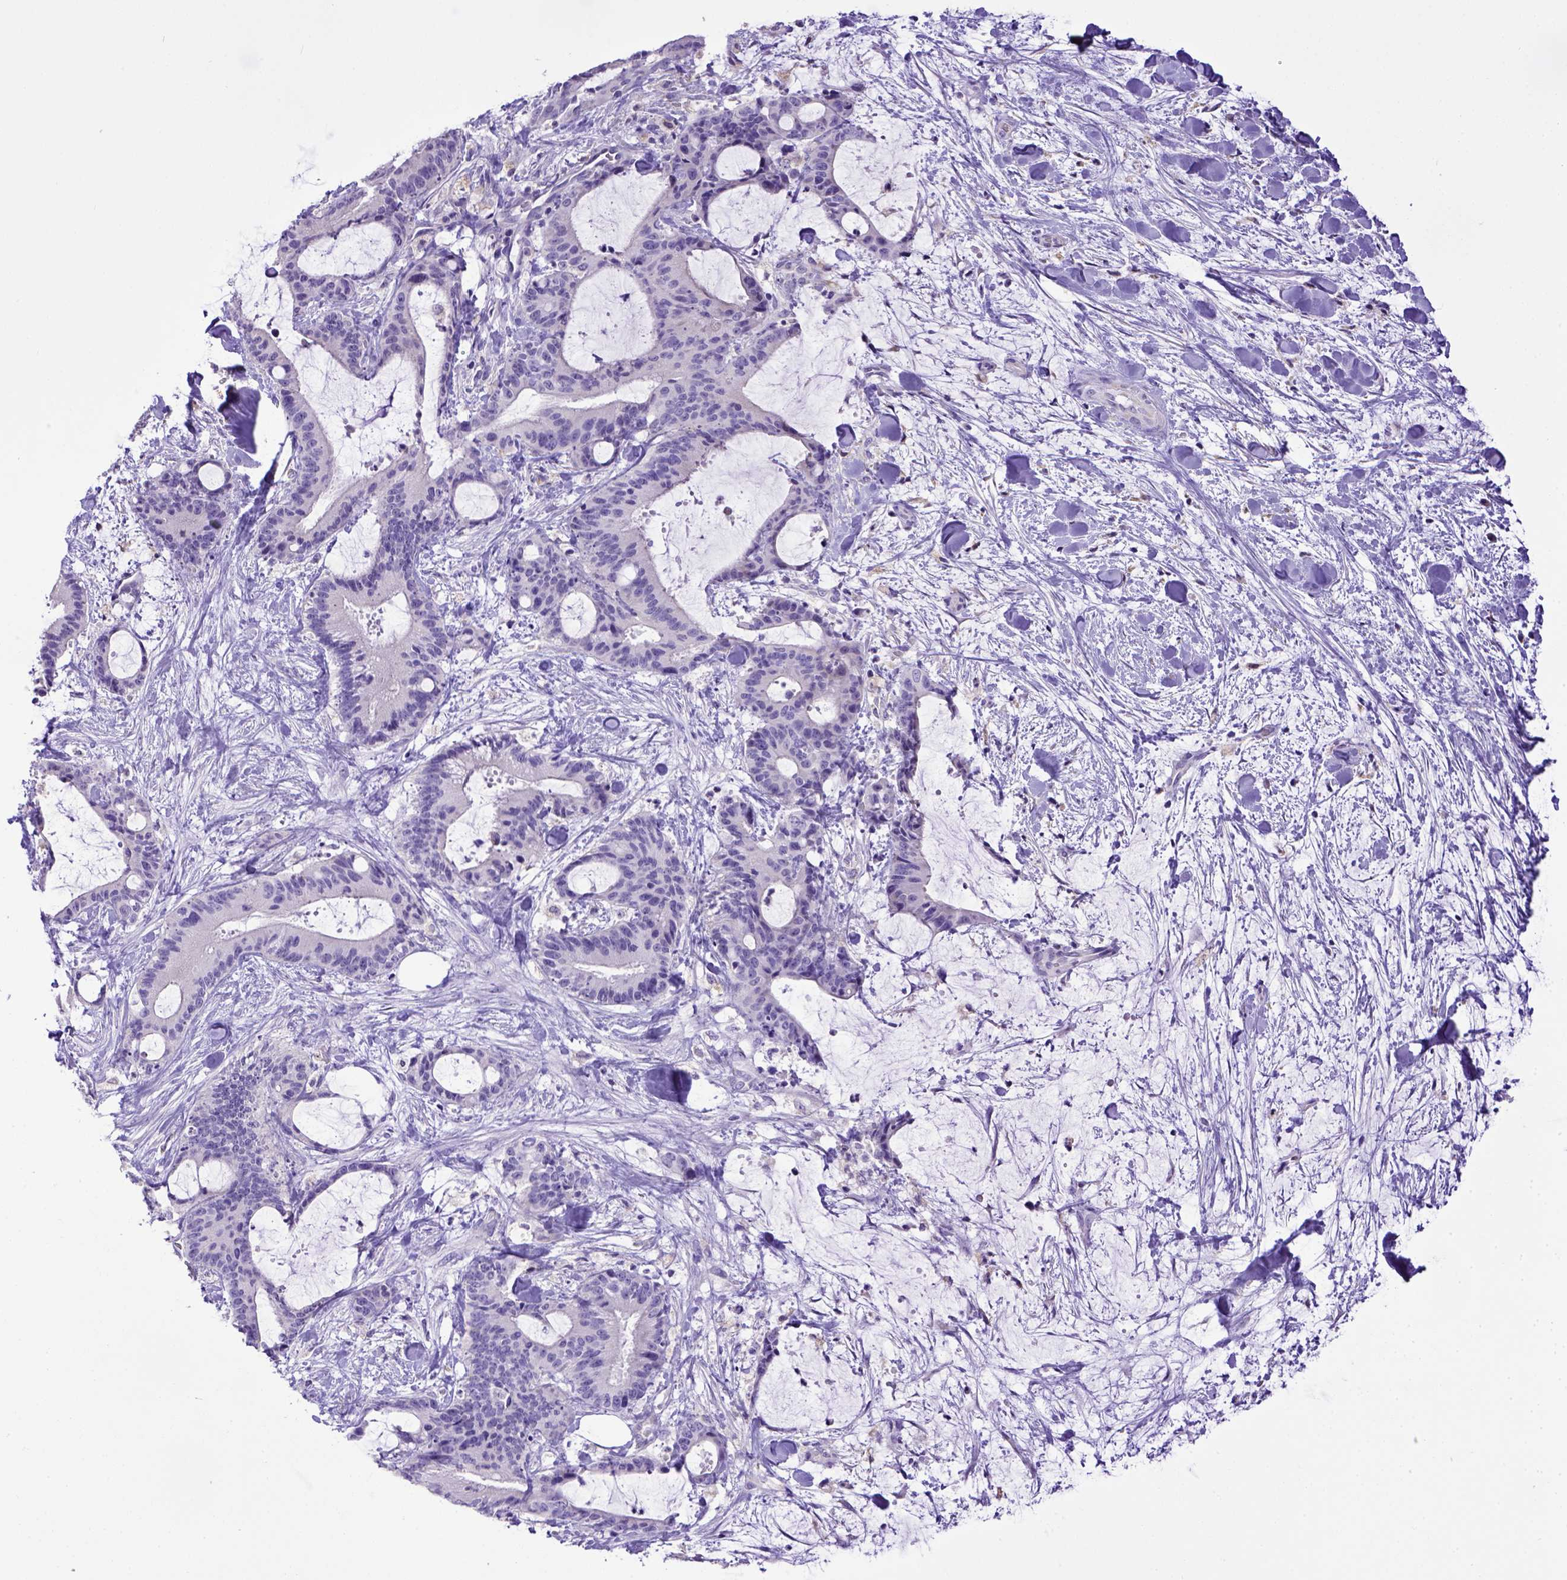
{"staining": {"intensity": "negative", "quantity": "none", "location": "none"}, "tissue": "liver cancer", "cell_type": "Tumor cells", "image_type": "cancer", "snomed": [{"axis": "morphology", "description": "Cholangiocarcinoma"}, {"axis": "topography", "description": "Liver"}], "caption": "Liver cancer (cholangiocarcinoma) stained for a protein using immunohistochemistry displays no positivity tumor cells.", "gene": "SPEF1", "patient": {"sex": "female", "age": 73}}